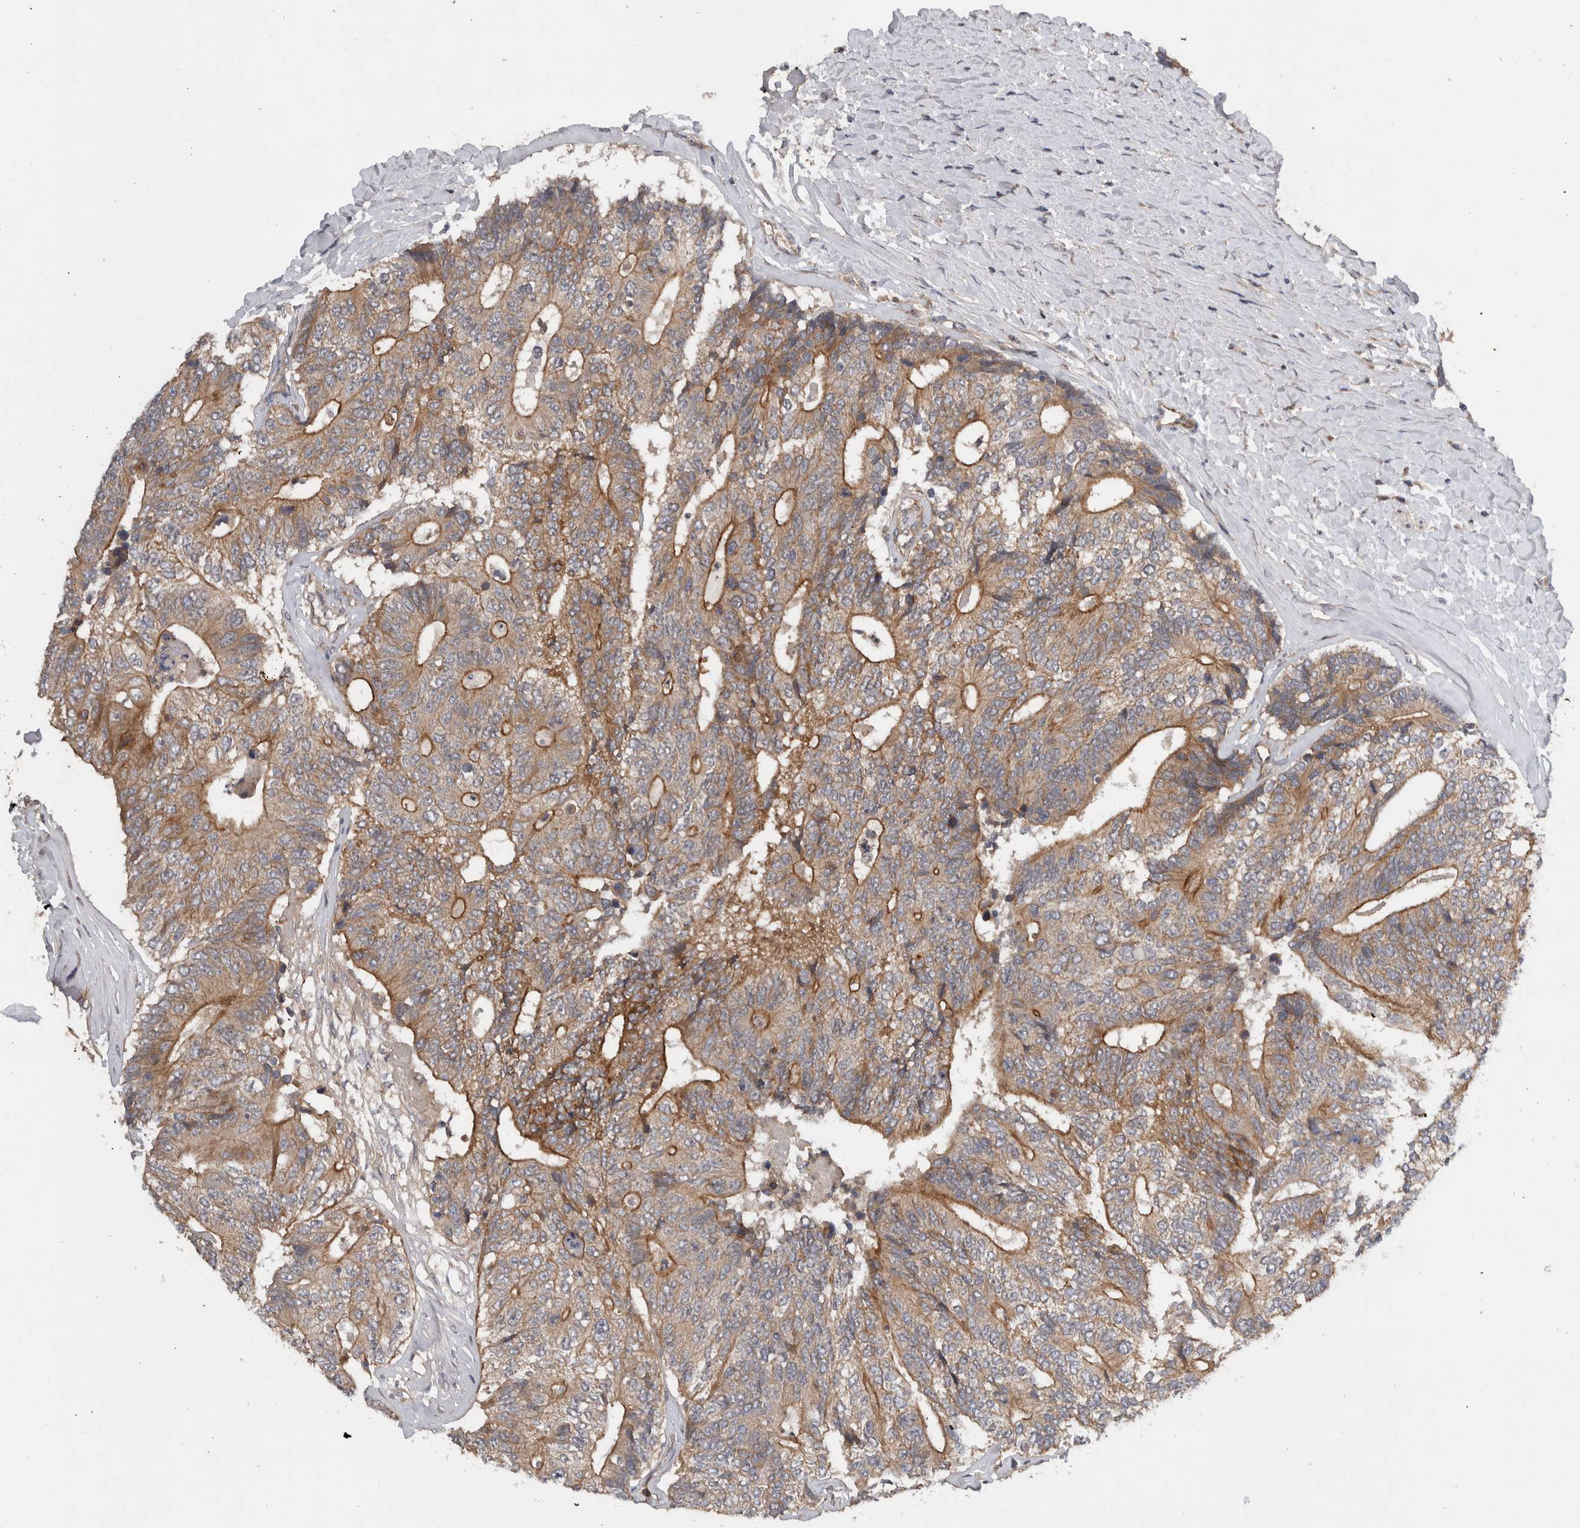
{"staining": {"intensity": "moderate", "quantity": ">75%", "location": "cytoplasmic/membranous"}, "tissue": "colorectal cancer", "cell_type": "Tumor cells", "image_type": "cancer", "snomed": [{"axis": "morphology", "description": "Adenocarcinoma, NOS"}, {"axis": "topography", "description": "Colon"}], "caption": "About >75% of tumor cells in colorectal cancer (adenocarcinoma) reveal moderate cytoplasmic/membranous protein positivity as visualized by brown immunohistochemical staining.", "gene": "SCARA5", "patient": {"sex": "female", "age": 67}}